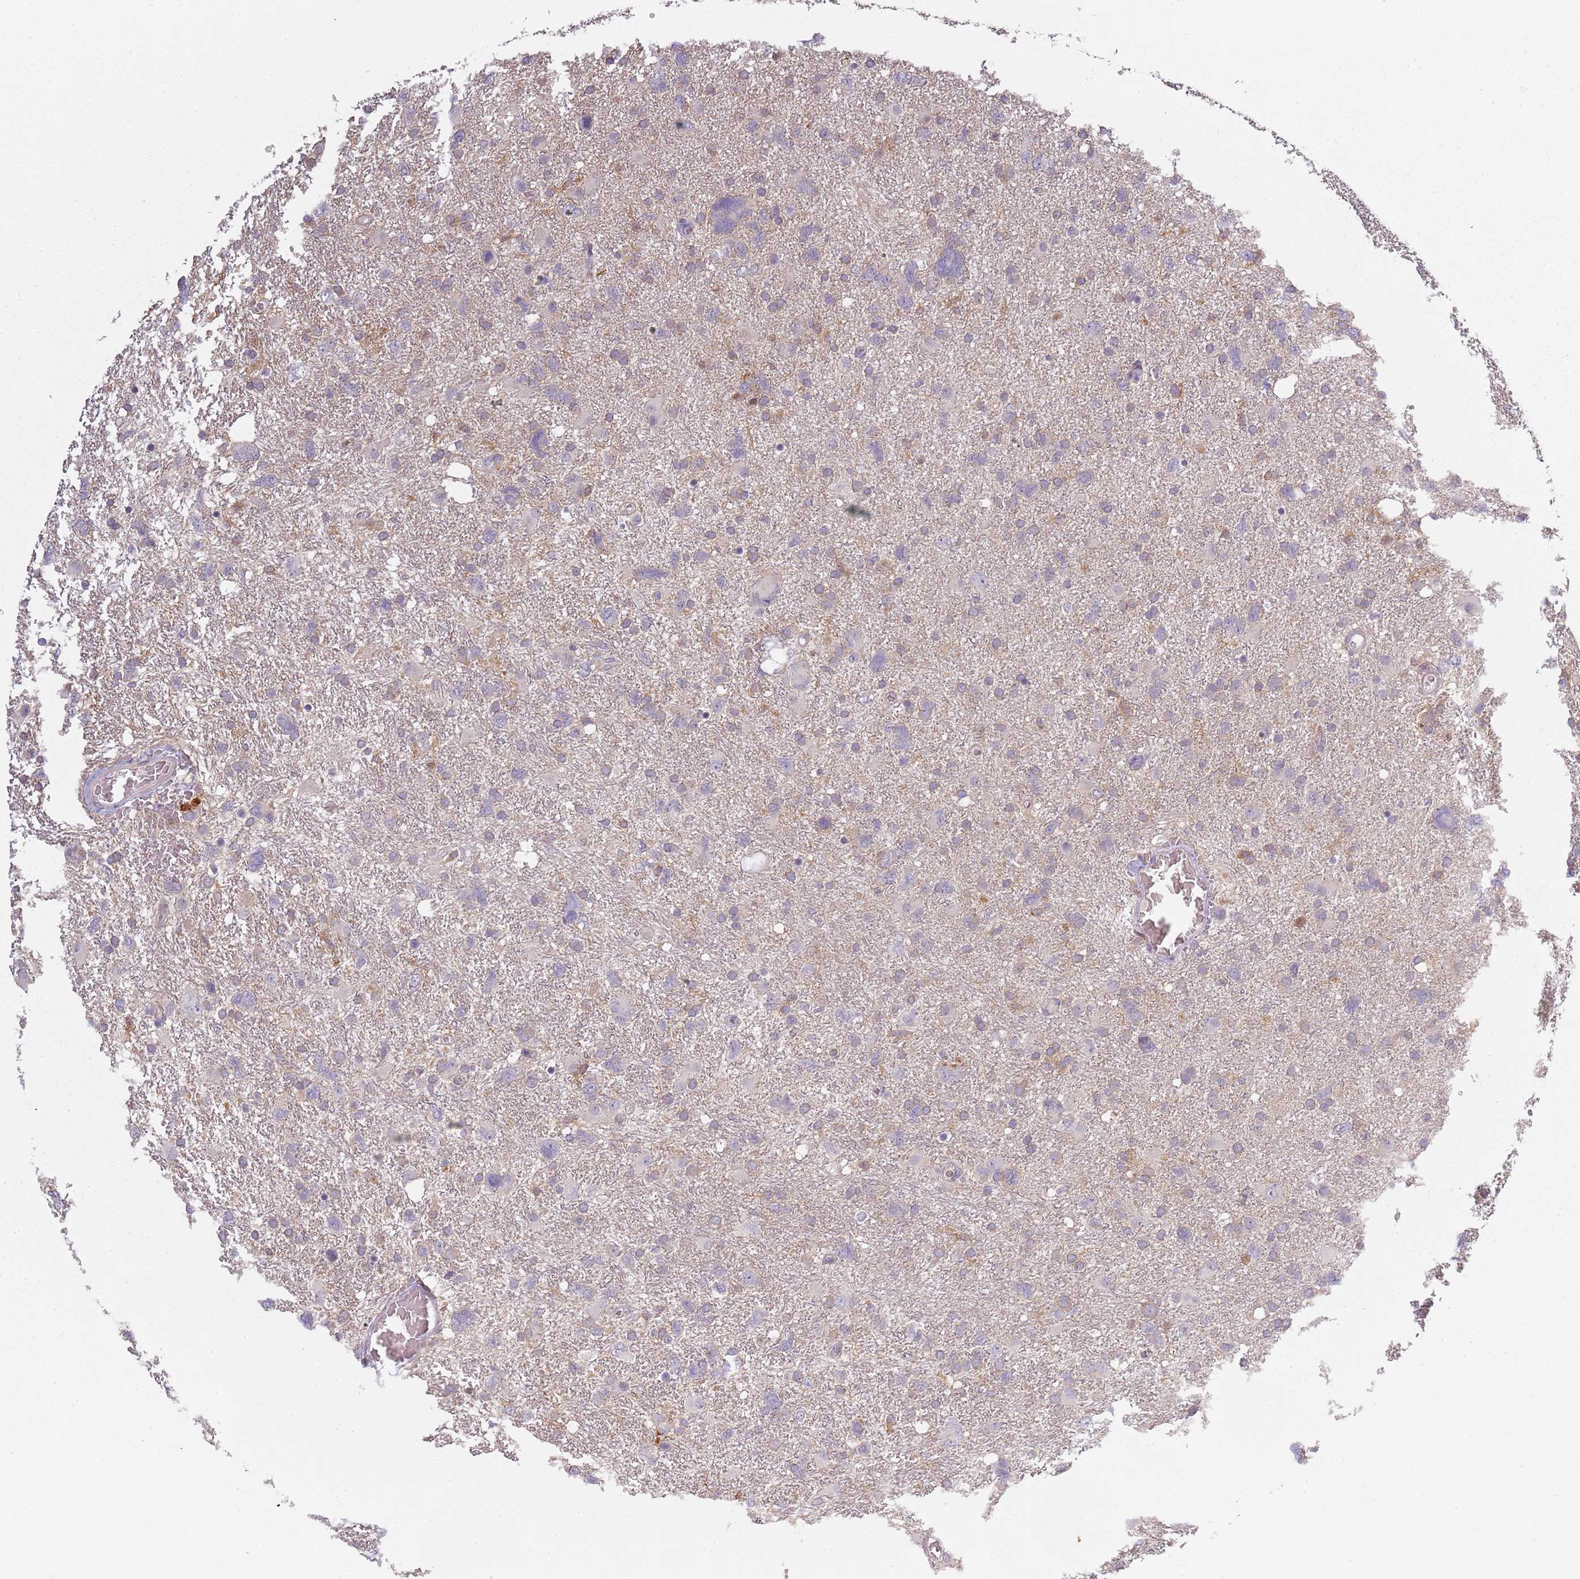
{"staining": {"intensity": "weak", "quantity": "25%-75%", "location": "cytoplasmic/membranous"}, "tissue": "glioma", "cell_type": "Tumor cells", "image_type": "cancer", "snomed": [{"axis": "morphology", "description": "Glioma, malignant, High grade"}, {"axis": "topography", "description": "Brain"}], "caption": "This image reveals malignant glioma (high-grade) stained with immunohistochemistry (IHC) to label a protein in brown. The cytoplasmic/membranous of tumor cells show weak positivity for the protein. Nuclei are counter-stained blue.", "gene": "CC2D2B", "patient": {"sex": "male", "age": 61}}